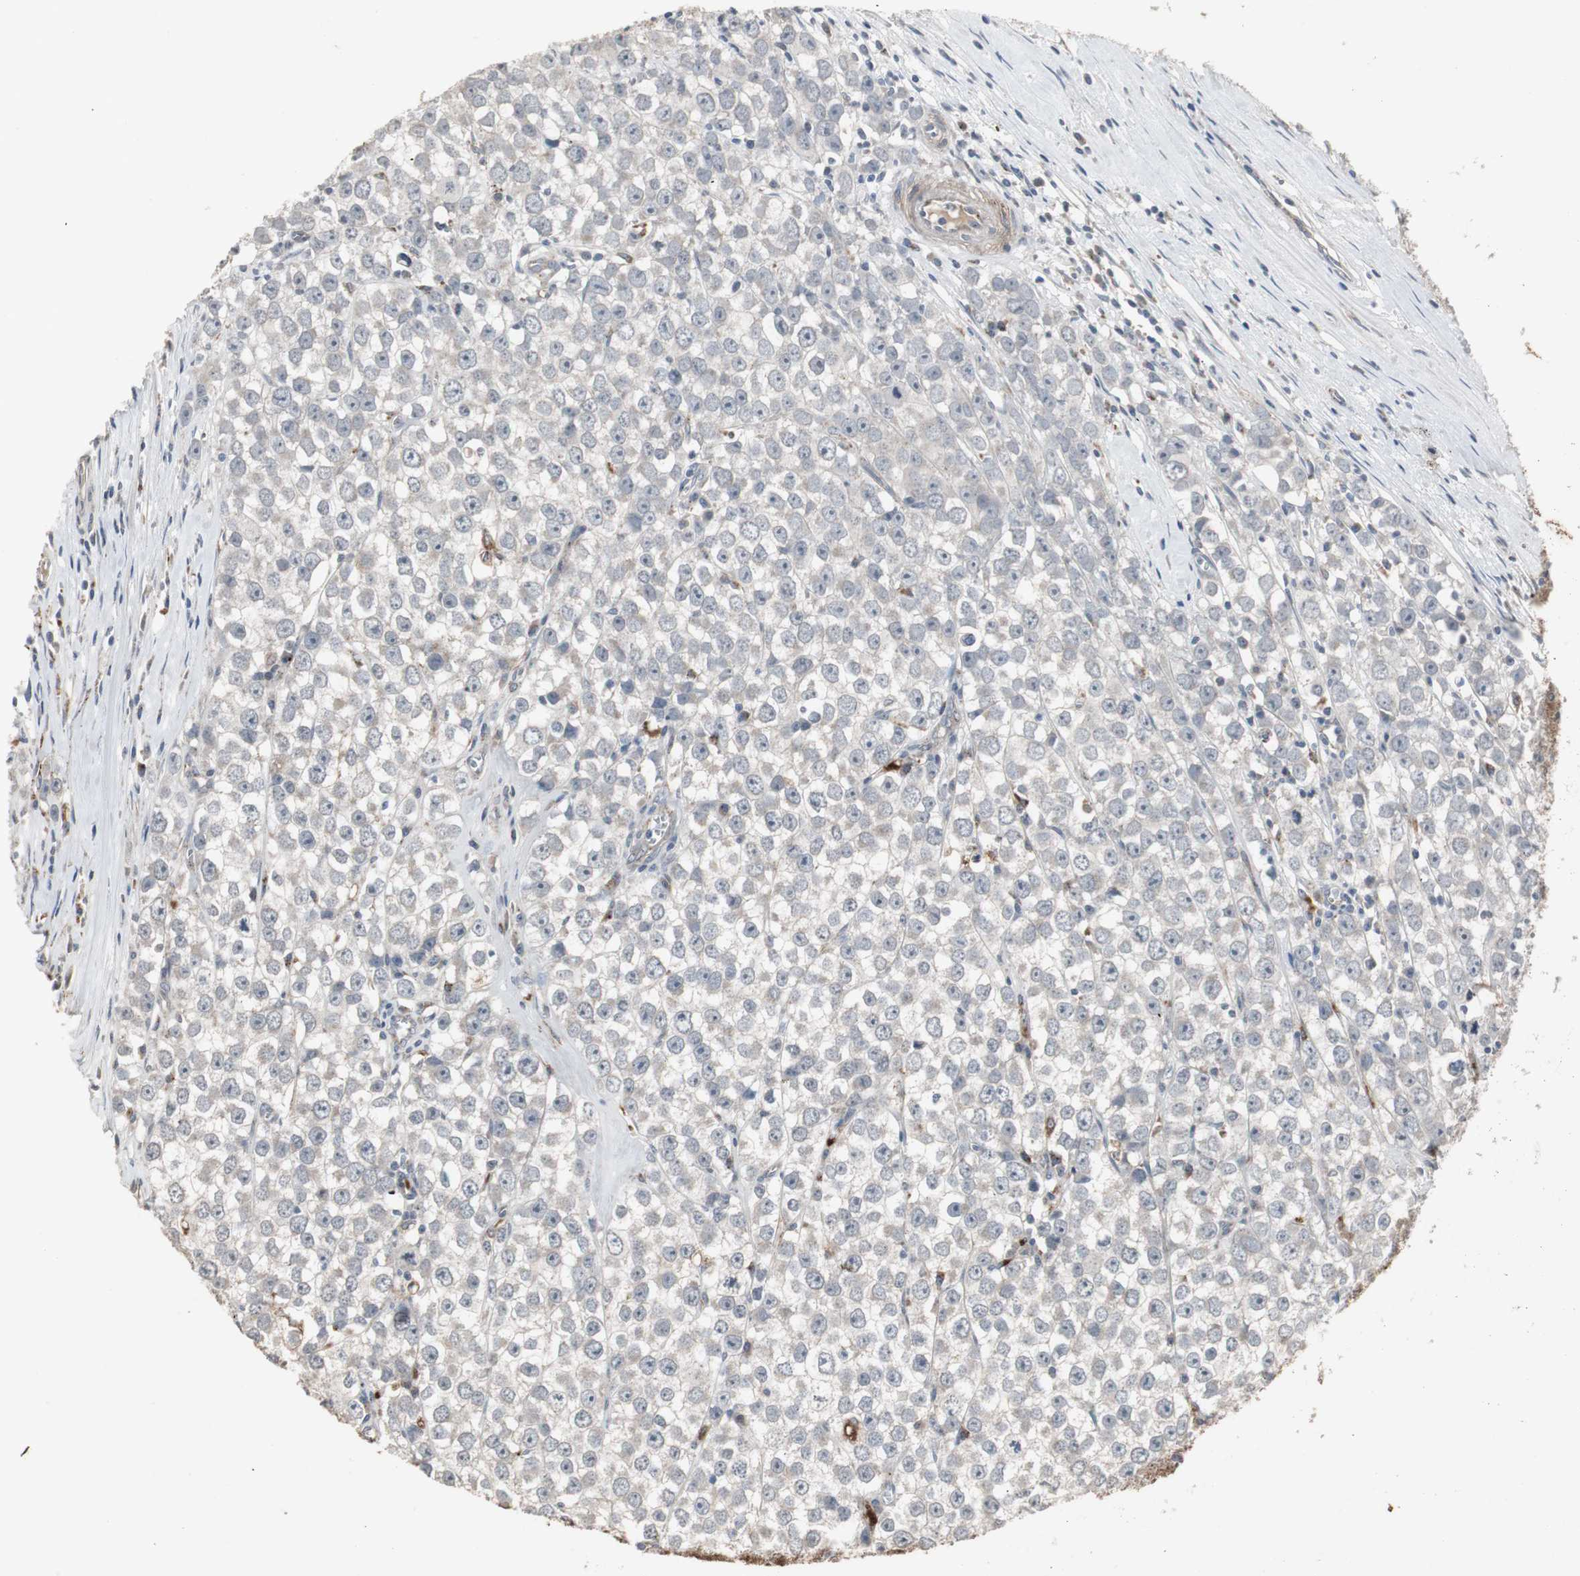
{"staining": {"intensity": "negative", "quantity": "none", "location": "none"}, "tissue": "testis cancer", "cell_type": "Tumor cells", "image_type": "cancer", "snomed": [{"axis": "morphology", "description": "Seminoma, NOS"}, {"axis": "morphology", "description": "Carcinoma, Embryonal, NOS"}, {"axis": "topography", "description": "Testis"}], "caption": "DAB (3,3'-diaminobenzidine) immunohistochemical staining of human testis embryonal carcinoma exhibits no significant positivity in tumor cells.", "gene": "GBA1", "patient": {"sex": "male", "age": 52}}